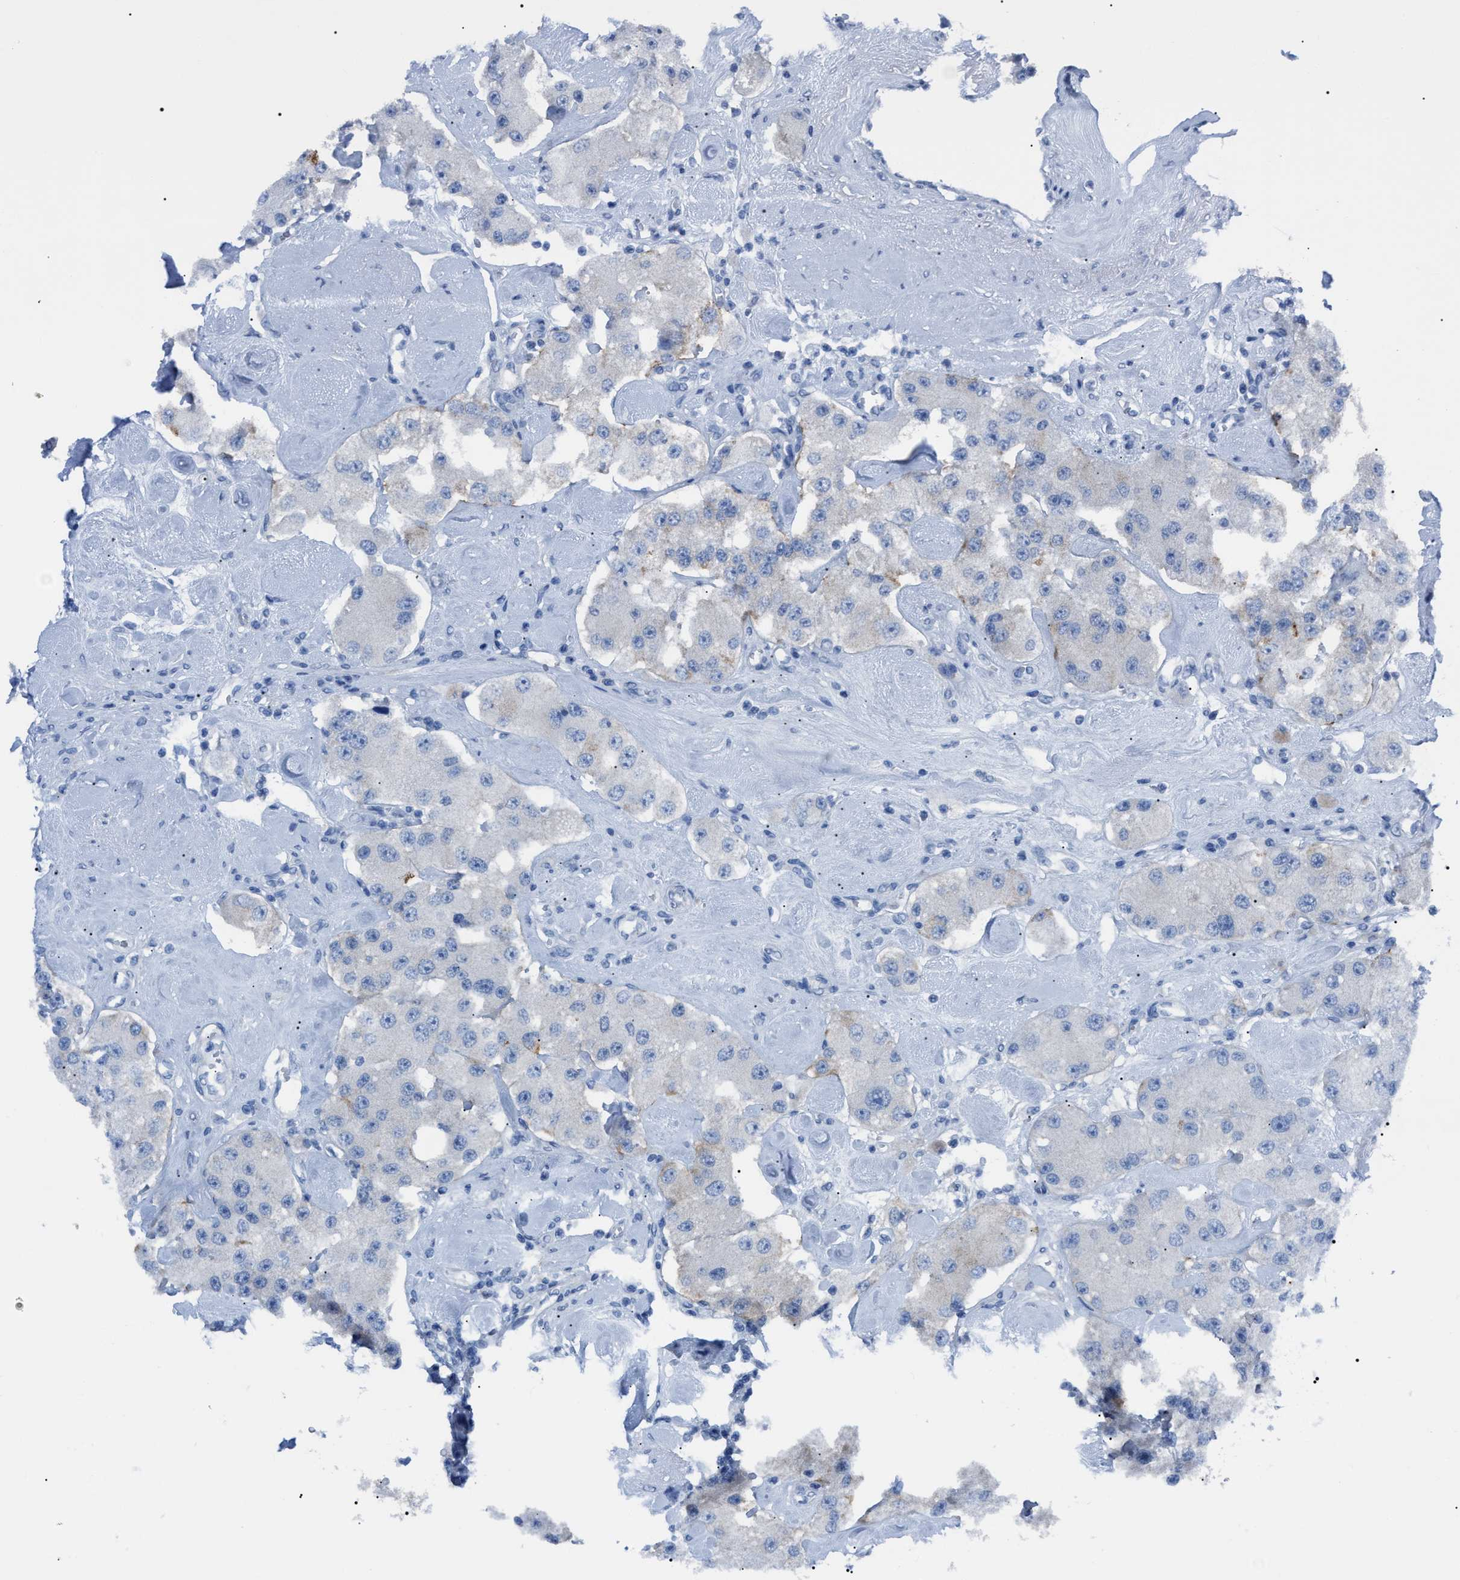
{"staining": {"intensity": "negative", "quantity": "none", "location": "none"}, "tissue": "carcinoid", "cell_type": "Tumor cells", "image_type": "cancer", "snomed": [{"axis": "morphology", "description": "Carcinoid, malignant, NOS"}, {"axis": "topography", "description": "Pancreas"}], "caption": "Histopathology image shows no significant protein expression in tumor cells of malignant carcinoid.", "gene": "LRWD1", "patient": {"sex": "male", "age": 41}}